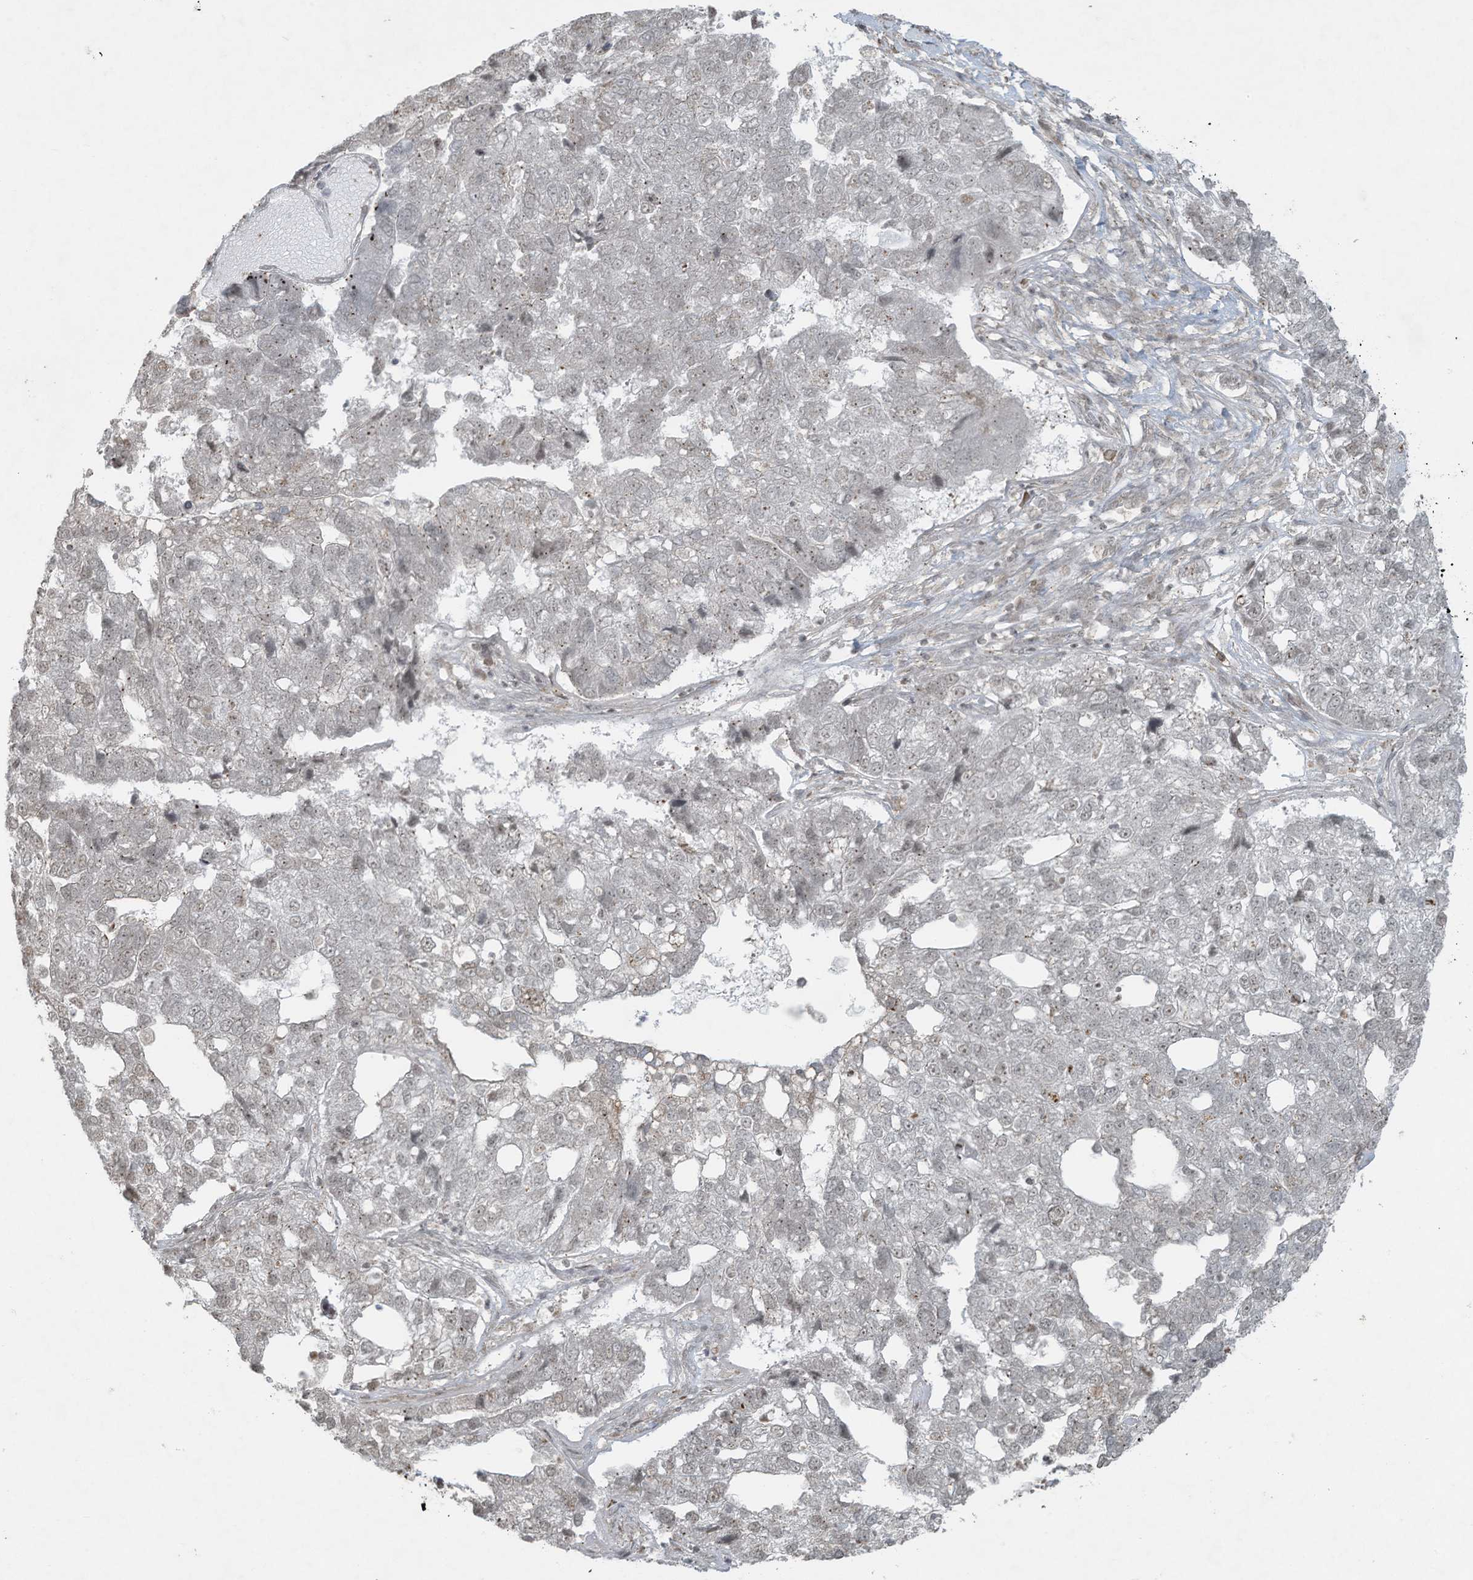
{"staining": {"intensity": "negative", "quantity": "none", "location": "none"}, "tissue": "pancreatic cancer", "cell_type": "Tumor cells", "image_type": "cancer", "snomed": [{"axis": "morphology", "description": "Adenocarcinoma, NOS"}, {"axis": "topography", "description": "Pancreas"}], "caption": "Pancreatic adenocarcinoma stained for a protein using IHC displays no staining tumor cells.", "gene": "ZNF263", "patient": {"sex": "female", "age": 61}}